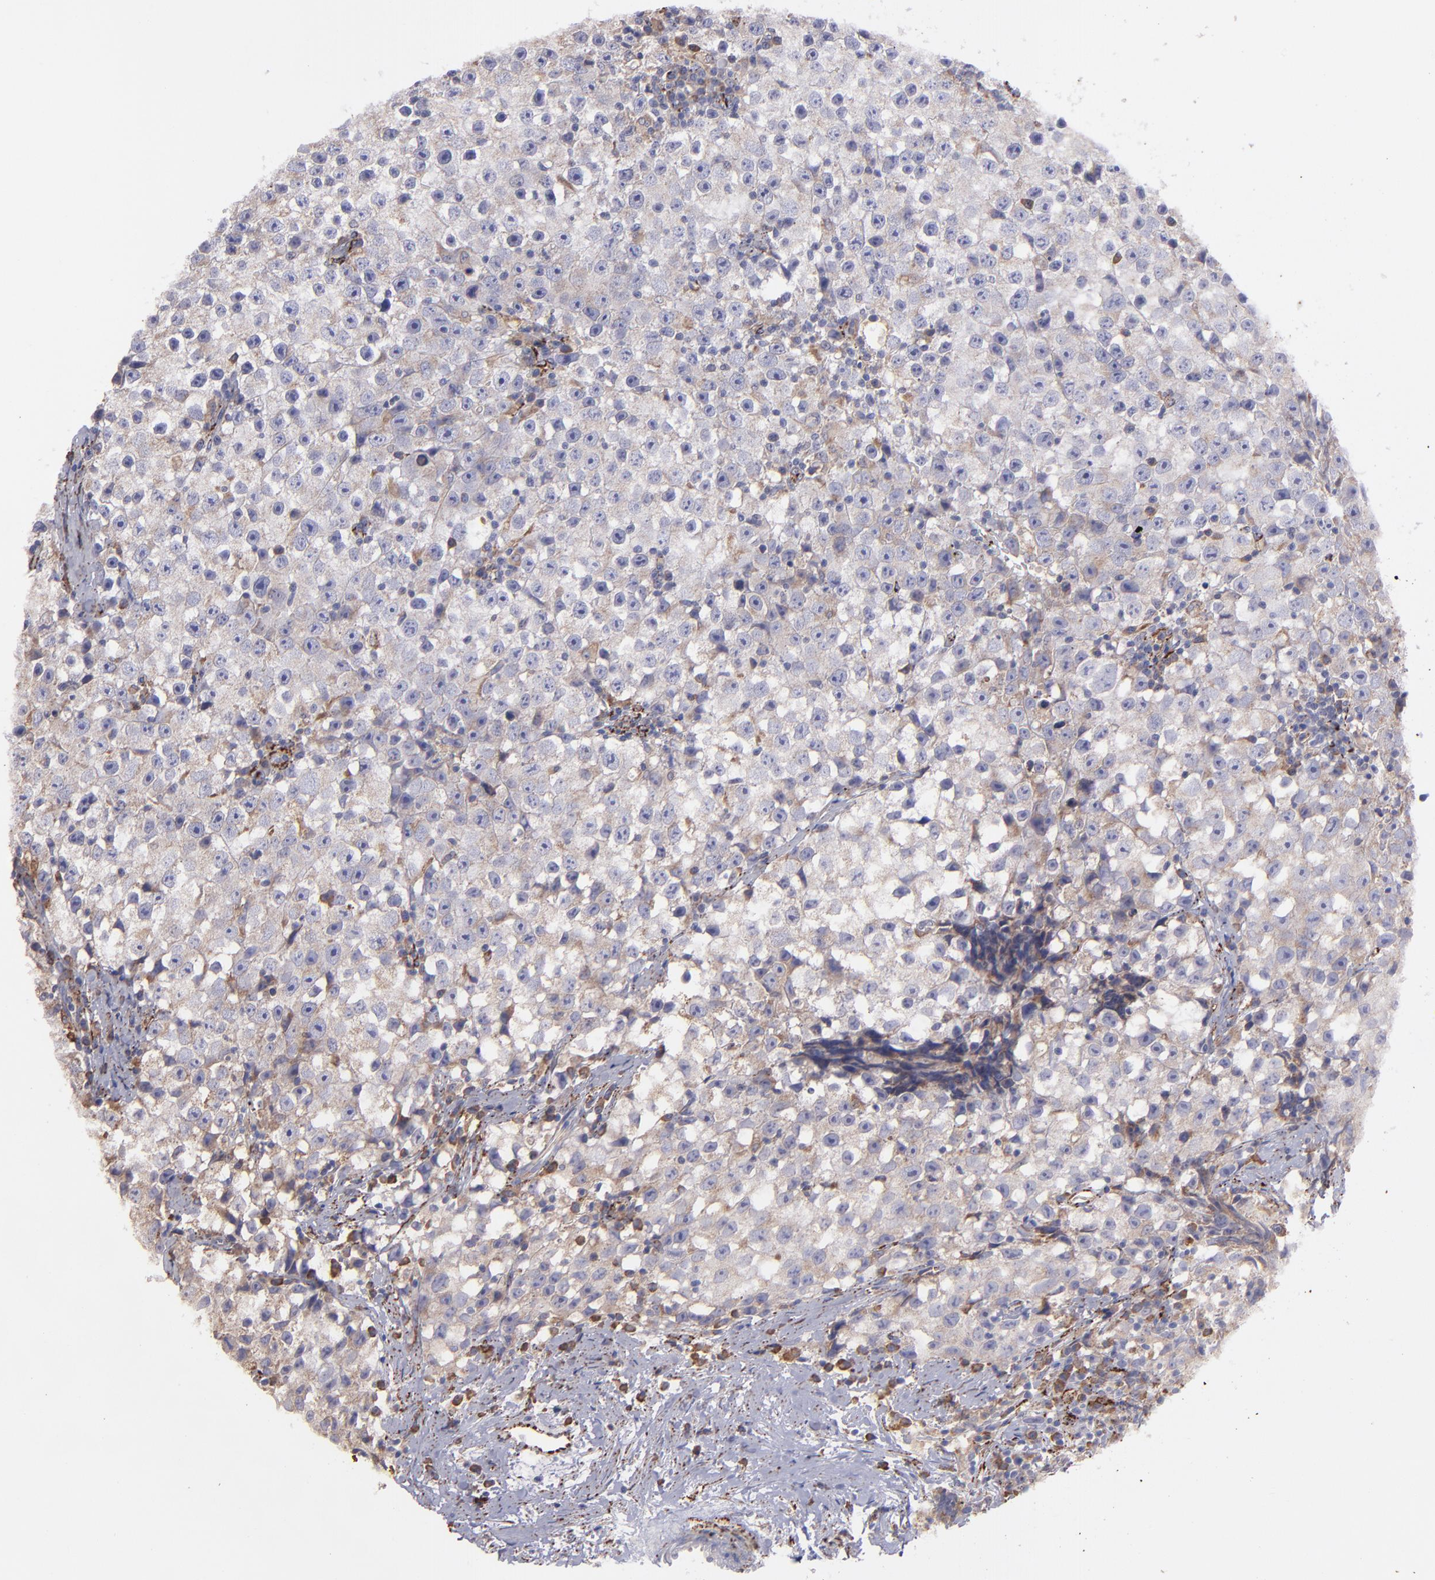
{"staining": {"intensity": "weak", "quantity": "25%-75%", "location": "cytoplasmic/membranous"}, "tissue": "testis cancer", "cell_type": "Tumor cells", "image_type": "cancer", "snomed": [{"axis": "morphology", "description": "Seminoma, NOS"}, {"axis": "topography", "description": "Testis"}], "caption": "This histopathology image shows IHC staining of human testis seminoma, with low weak cytoplasmic/membranous expression in approximately 25%-75% of tumor cells.", "gene": "MAOB", "patient": {"sex": "male", "age": 35}}